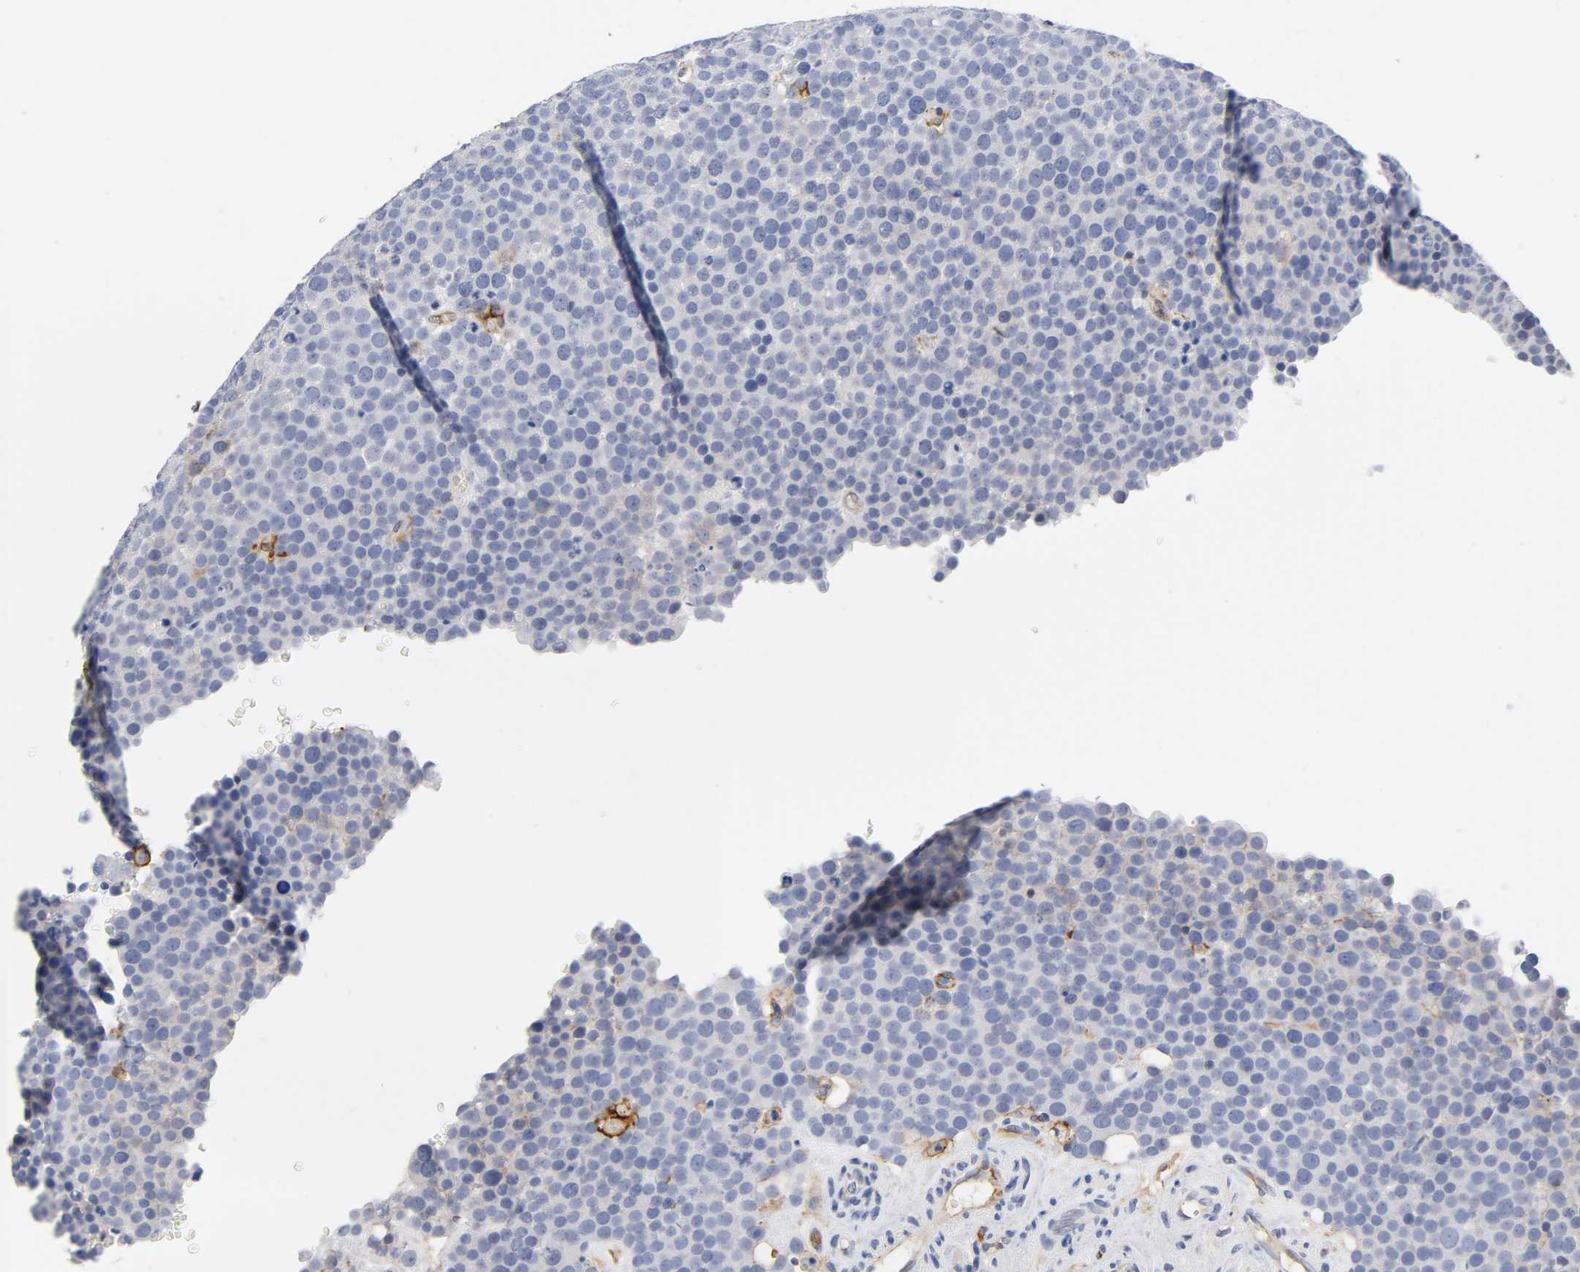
{"staining": {"intensity": "weak", "quantity": "<25%", "location": "cytoplasmic/membranous"}, "tissue": "testis cancer", "cell_type": "Tumor cells", "image_type": "cancer", "snomed": [{"axis": "morphology", "description": "Seminoma, NOS"}, {"axis": "topography", "description": "Testis"}], "caption": "The micrograph shows no staining of tumor cells in testis cancer (seminoma).", "gene": "ICAM1", "patient": {"sex": "male", "age": 71}}